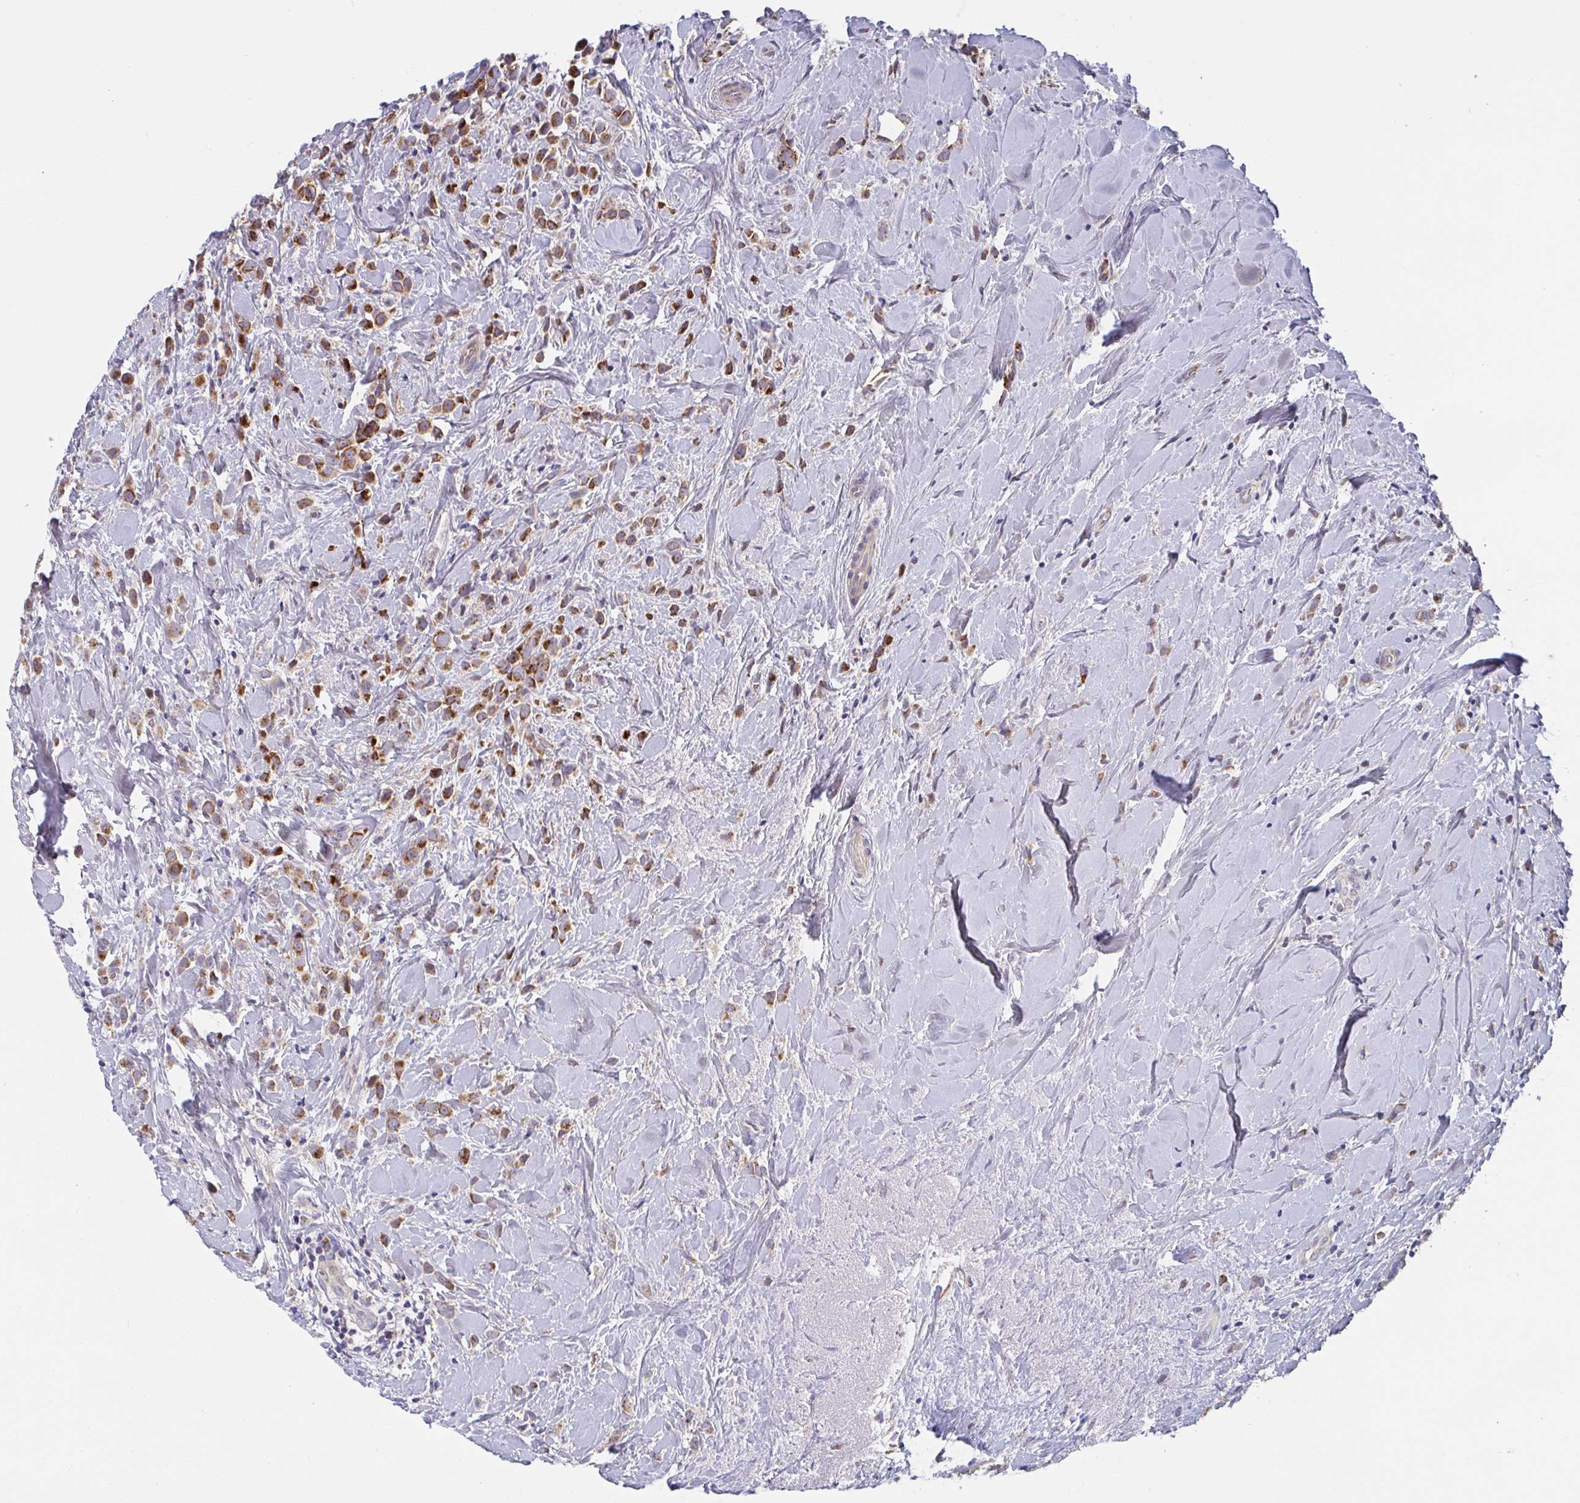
{"staining": {"intensity": "moderate", "quantity": ">75%", "location": "cytoplasmic/membranous"}, "tissue": "breast cancer", "cell_type": "Tumor cells", "image_type": "cancer", "snomed": [{"axis": "morphology", "description": "Duct carcinoma"}, {"axis": "topography", "description": "Breast"}], "caption": "Human invasive ductal carcinoma (breast) stained with a brown dye displays moderate cytoplasmic/membranous positive expression in about >75% of tumor cells.", "gene": "MRPS2", "patient": {"sex": "female", "age": 80}}